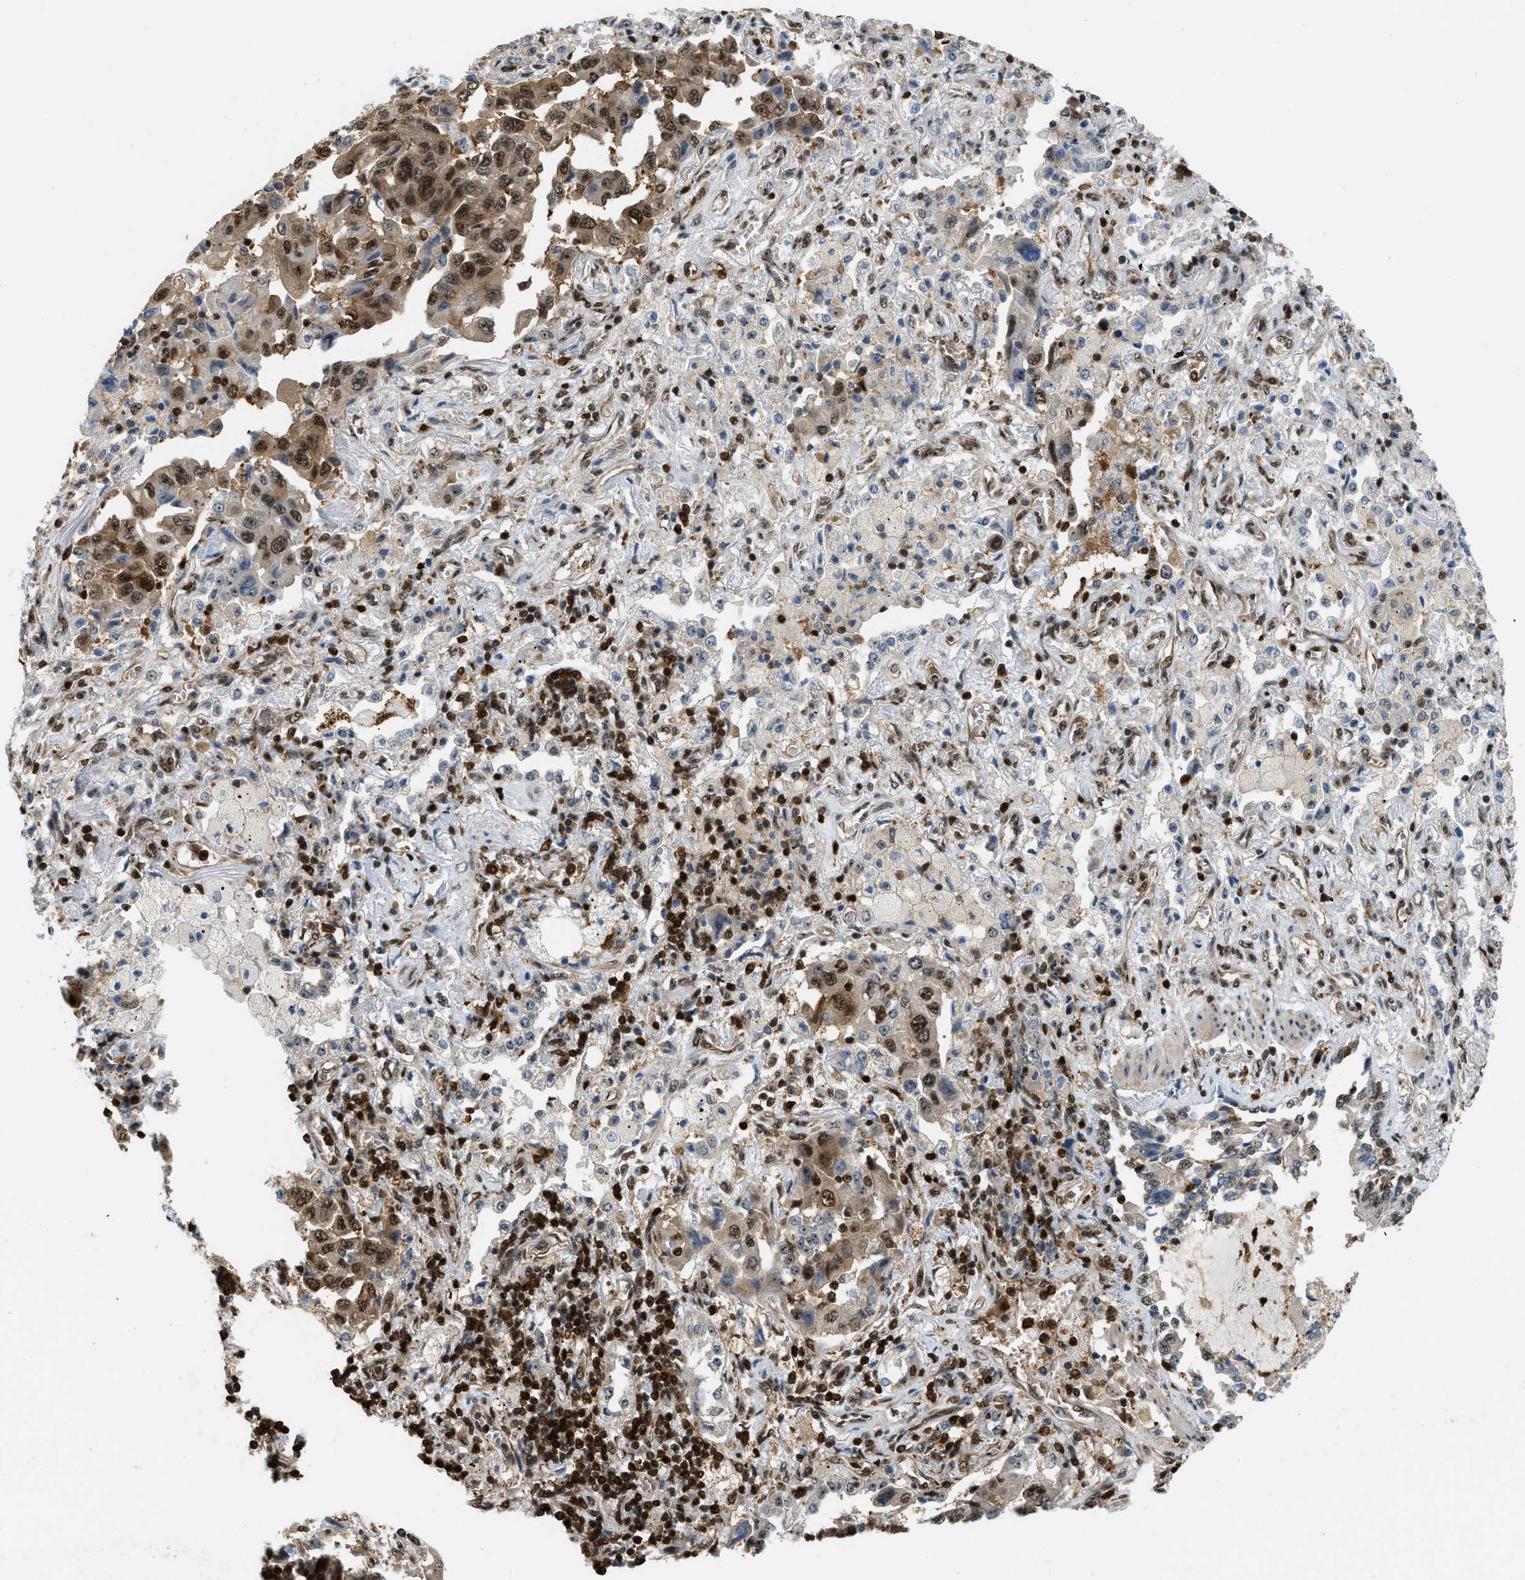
{"staining": {"intensity": "moderate", "quantity": ">75%", "location": "nuclear"}, "tissue": "lung cancer", "cell_type": "Tumor cells", "image_type": "cancer", "snomed": [{"axis": "morphology", "description": "Adenocarcinoma, NOS"}, {"axis": "topography", "description": "Lung"}], "caption": "A brown stain highlights moderate nuclear positivity of a protein in human lung cancer (adenocarcinoma) tumor cells. The staining was performed using DAB (3,3'-diaminobenzidine), with brown indicating positive protein expression. Nuclei are stained blue with hematoxylin.", "gene": "E2F1", "patient": {"sex": "female", "age": 65}}